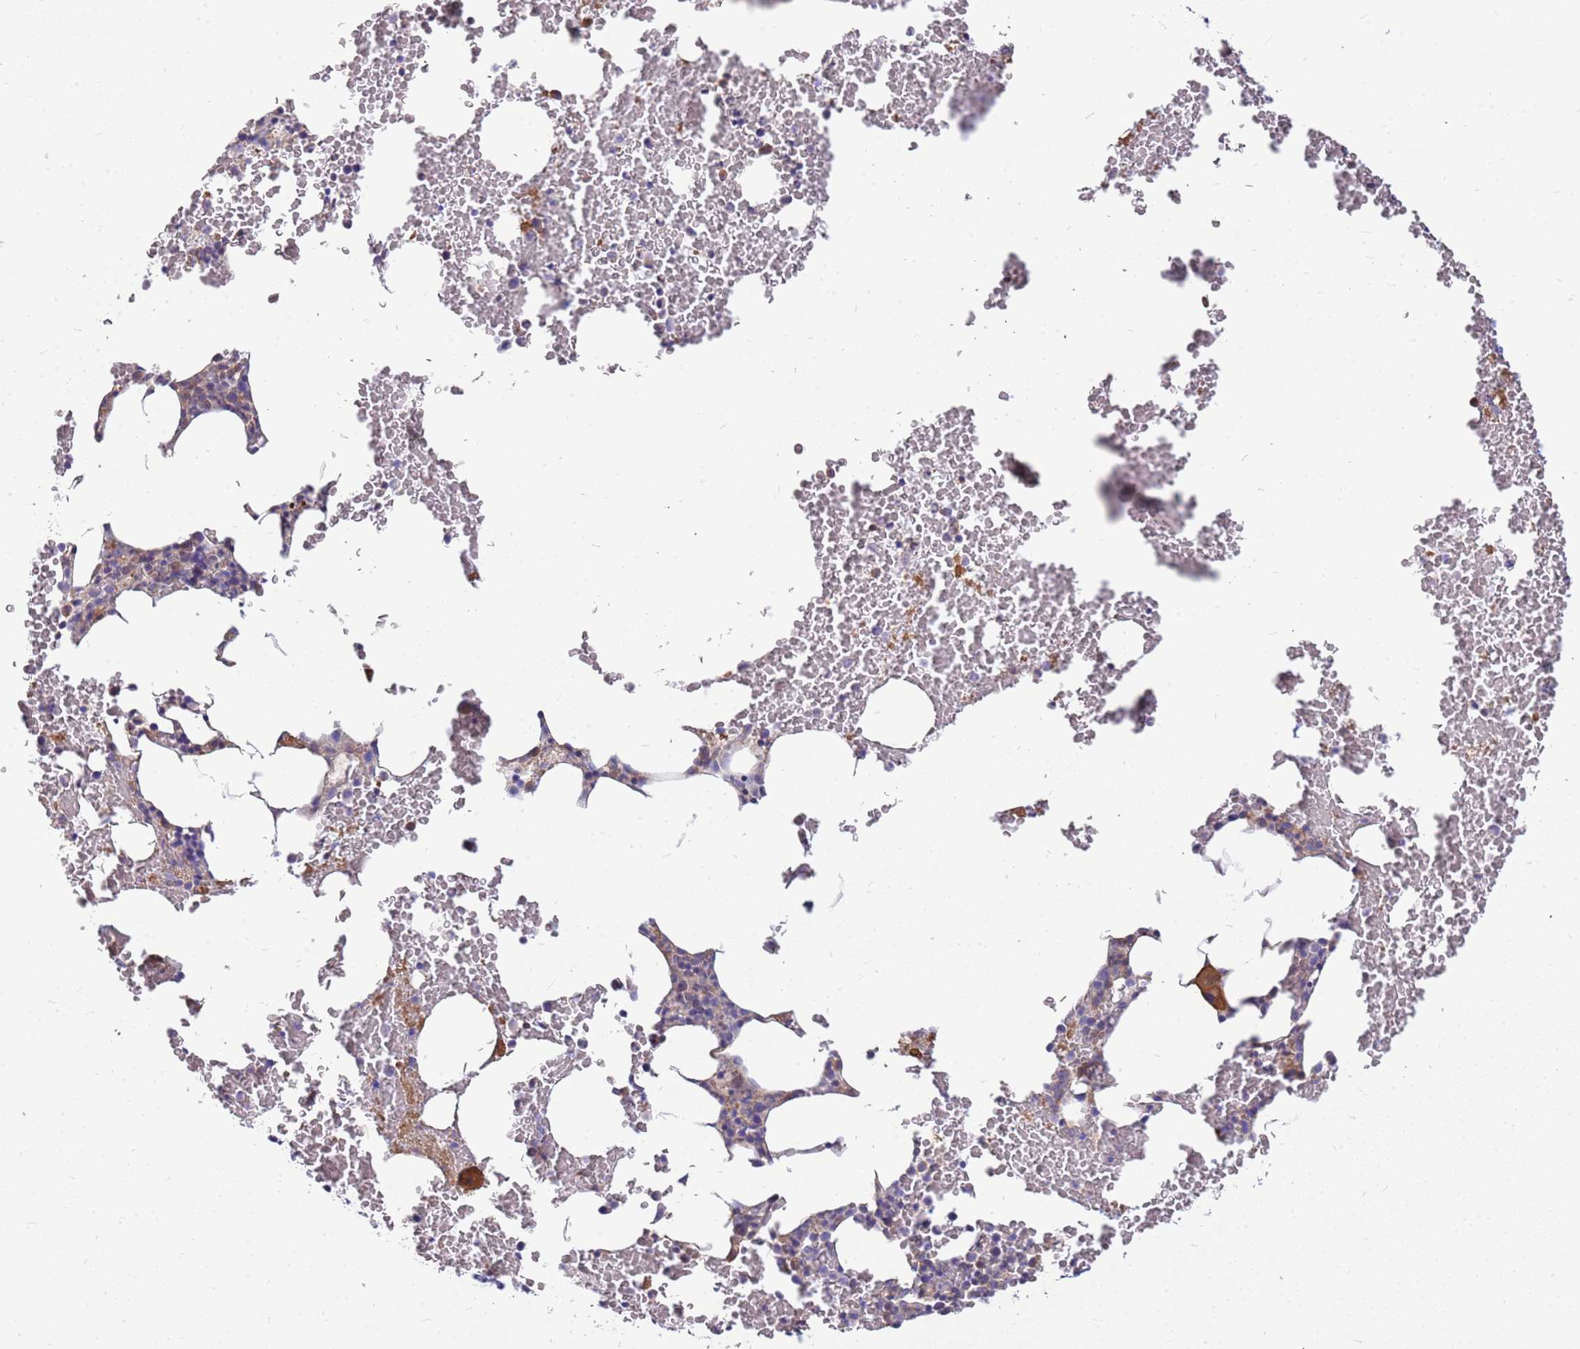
{"staining": {"intensity": "negative", "quantity": "none", "location": "none"}, "tissue": "bone marrow", "cell_type": "Hematopoietic cells", "image_type": "normal", "snomed": [{"axis": "morphology", "description": "Normal tissue, NOS"}, {"axis": "morphology", "description": "Inflammation, NOS"}, {"axis": "topography", "description": "Bone marrow"}], "caption": "The immunohistochemistry image has no significant positivity in hematopoietic cells of bone marrow. (DAB immunohistochemistry (IHC) visualized using brightfield microscopy, high magnification).", "gene": "MVD", "patient": {"sex": "female", "age": 78}}